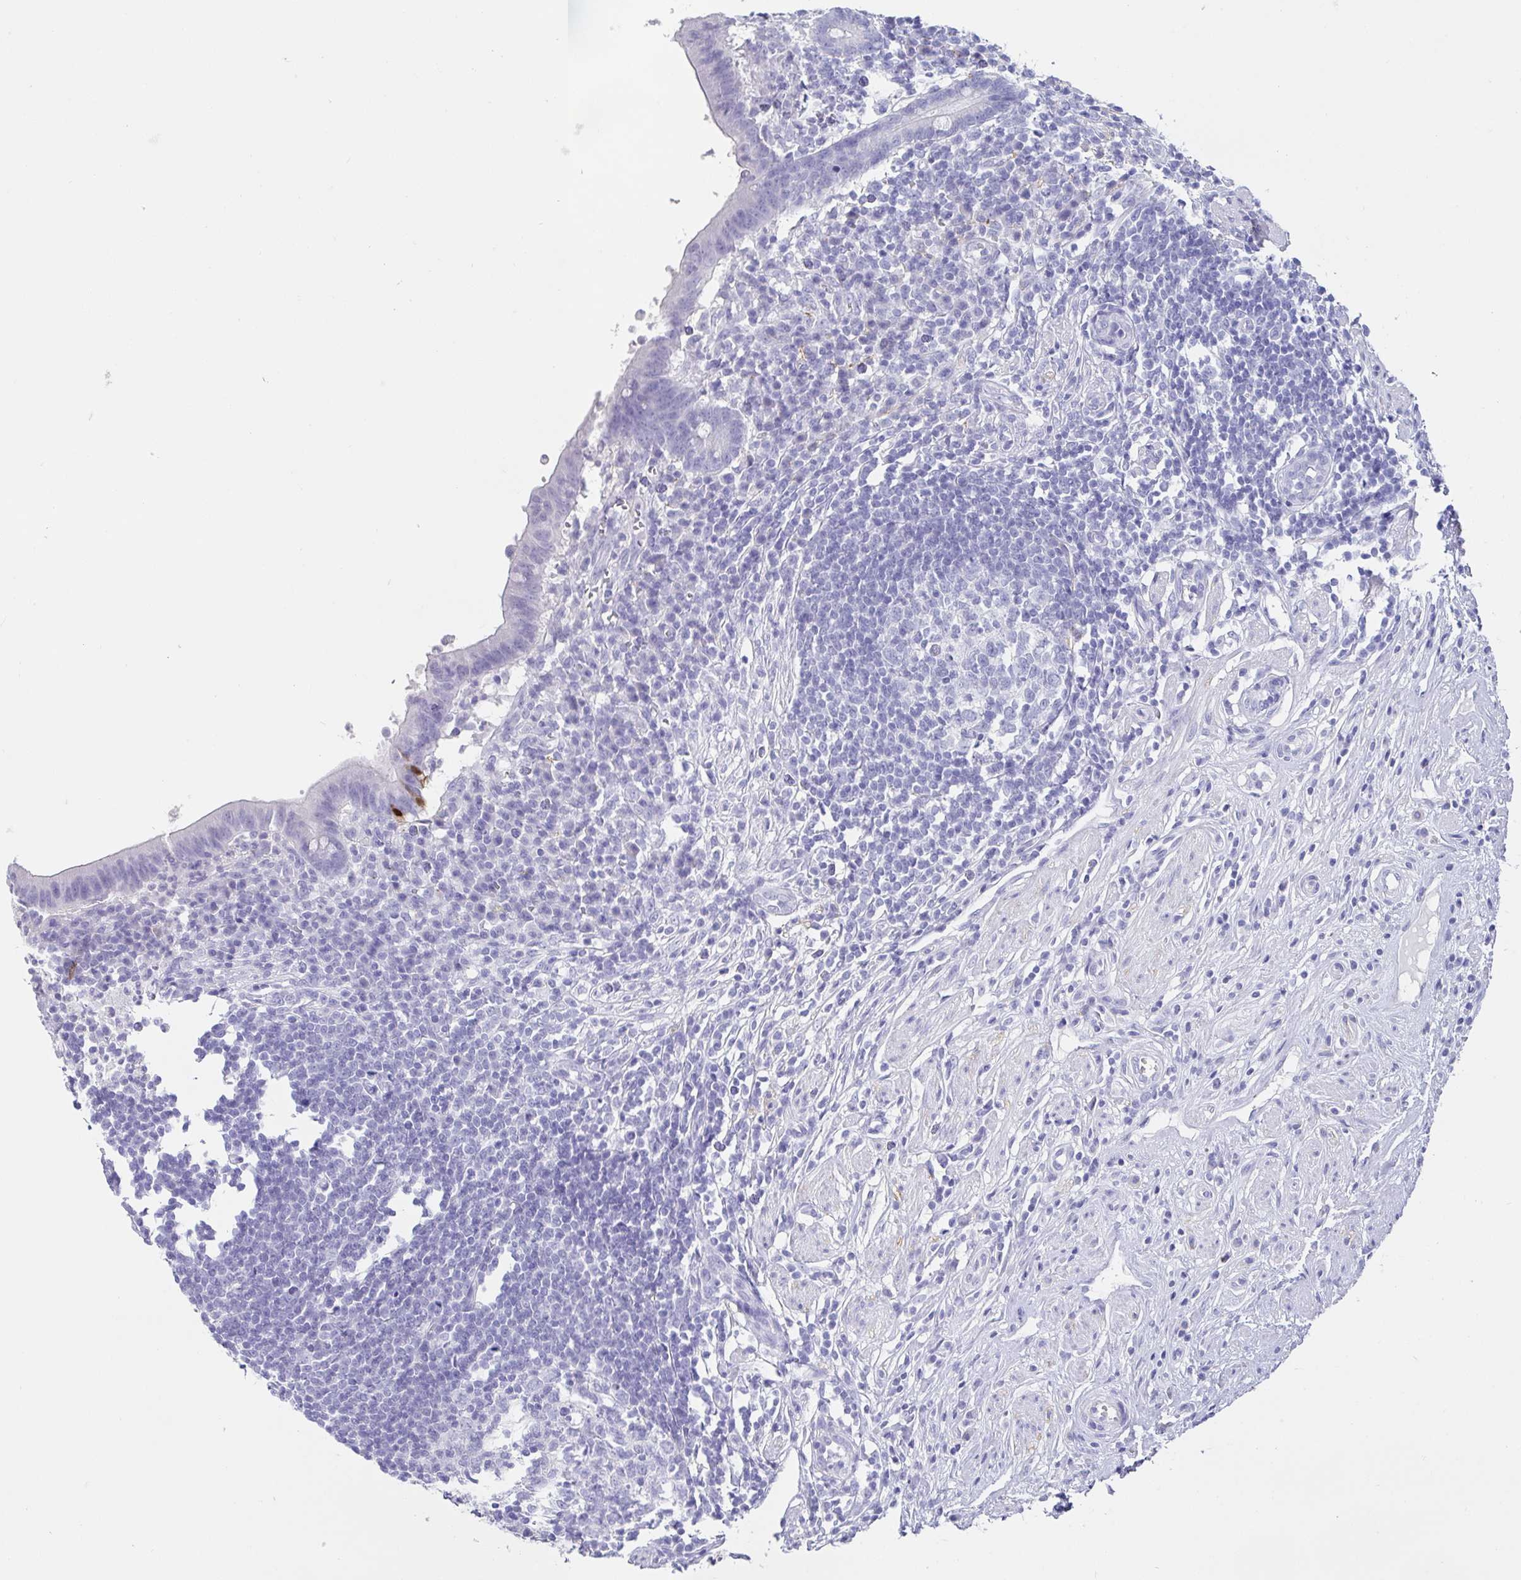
{"staining": {"intensity": "negative", "quantity": "none", "location": "none"}, "tissue": "appendix", "cell_type": "Glandular cells", "image_type": "normal", "snomed": [{"axis": "morphology", "description": "Normal tissue, NOS"}, {"axis": "topography", "description": "Appendix"}], "caption": "This is an IHC image of unremarkable appendix. There is no positivity in glandular cells.", "gene": "SCGN", "patient": {"sex": "female", "age": 56}}